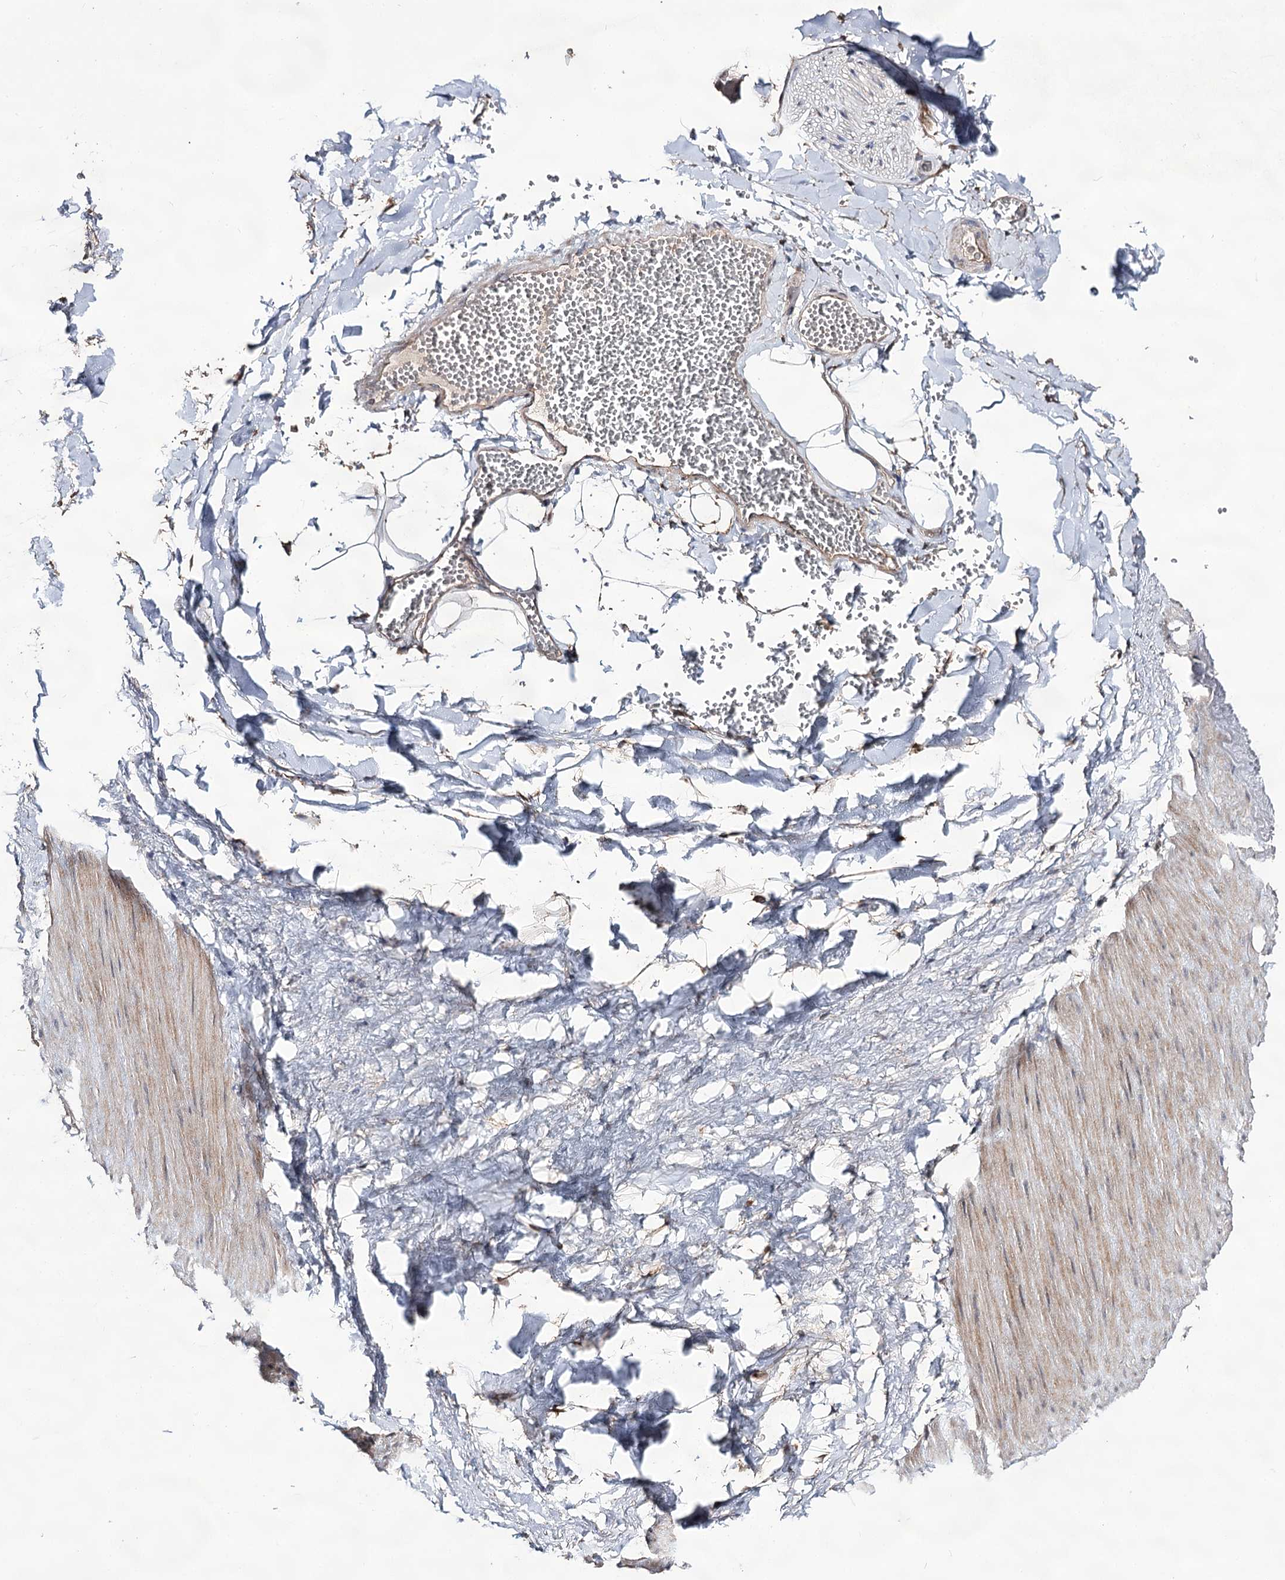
{"staining": {"intensity": "weak", "quantity": ">75%", "location": "cytoplasmic/membranous"}, "tissue": "adipose tissue", "cell_type": "Adipocytes", "image_type": "normal", "snomed": [{"axis": "morphology", "description": "Normal tissue, NOS"}, {"axis": "topography", "description": "Gallbladder"}, {"axis": "topography", "description": "Peripheral nerve tissue"}], "caption": "An immunohistochemistry (IHC) micrograph of benign tissue is shown. Protein staining in brown shows weak cytoplasmic/membranous positivity in adipose tissue within adipocytes.", "gene": "ACTR6", "patient": {"sex": "male", "age": 38}}